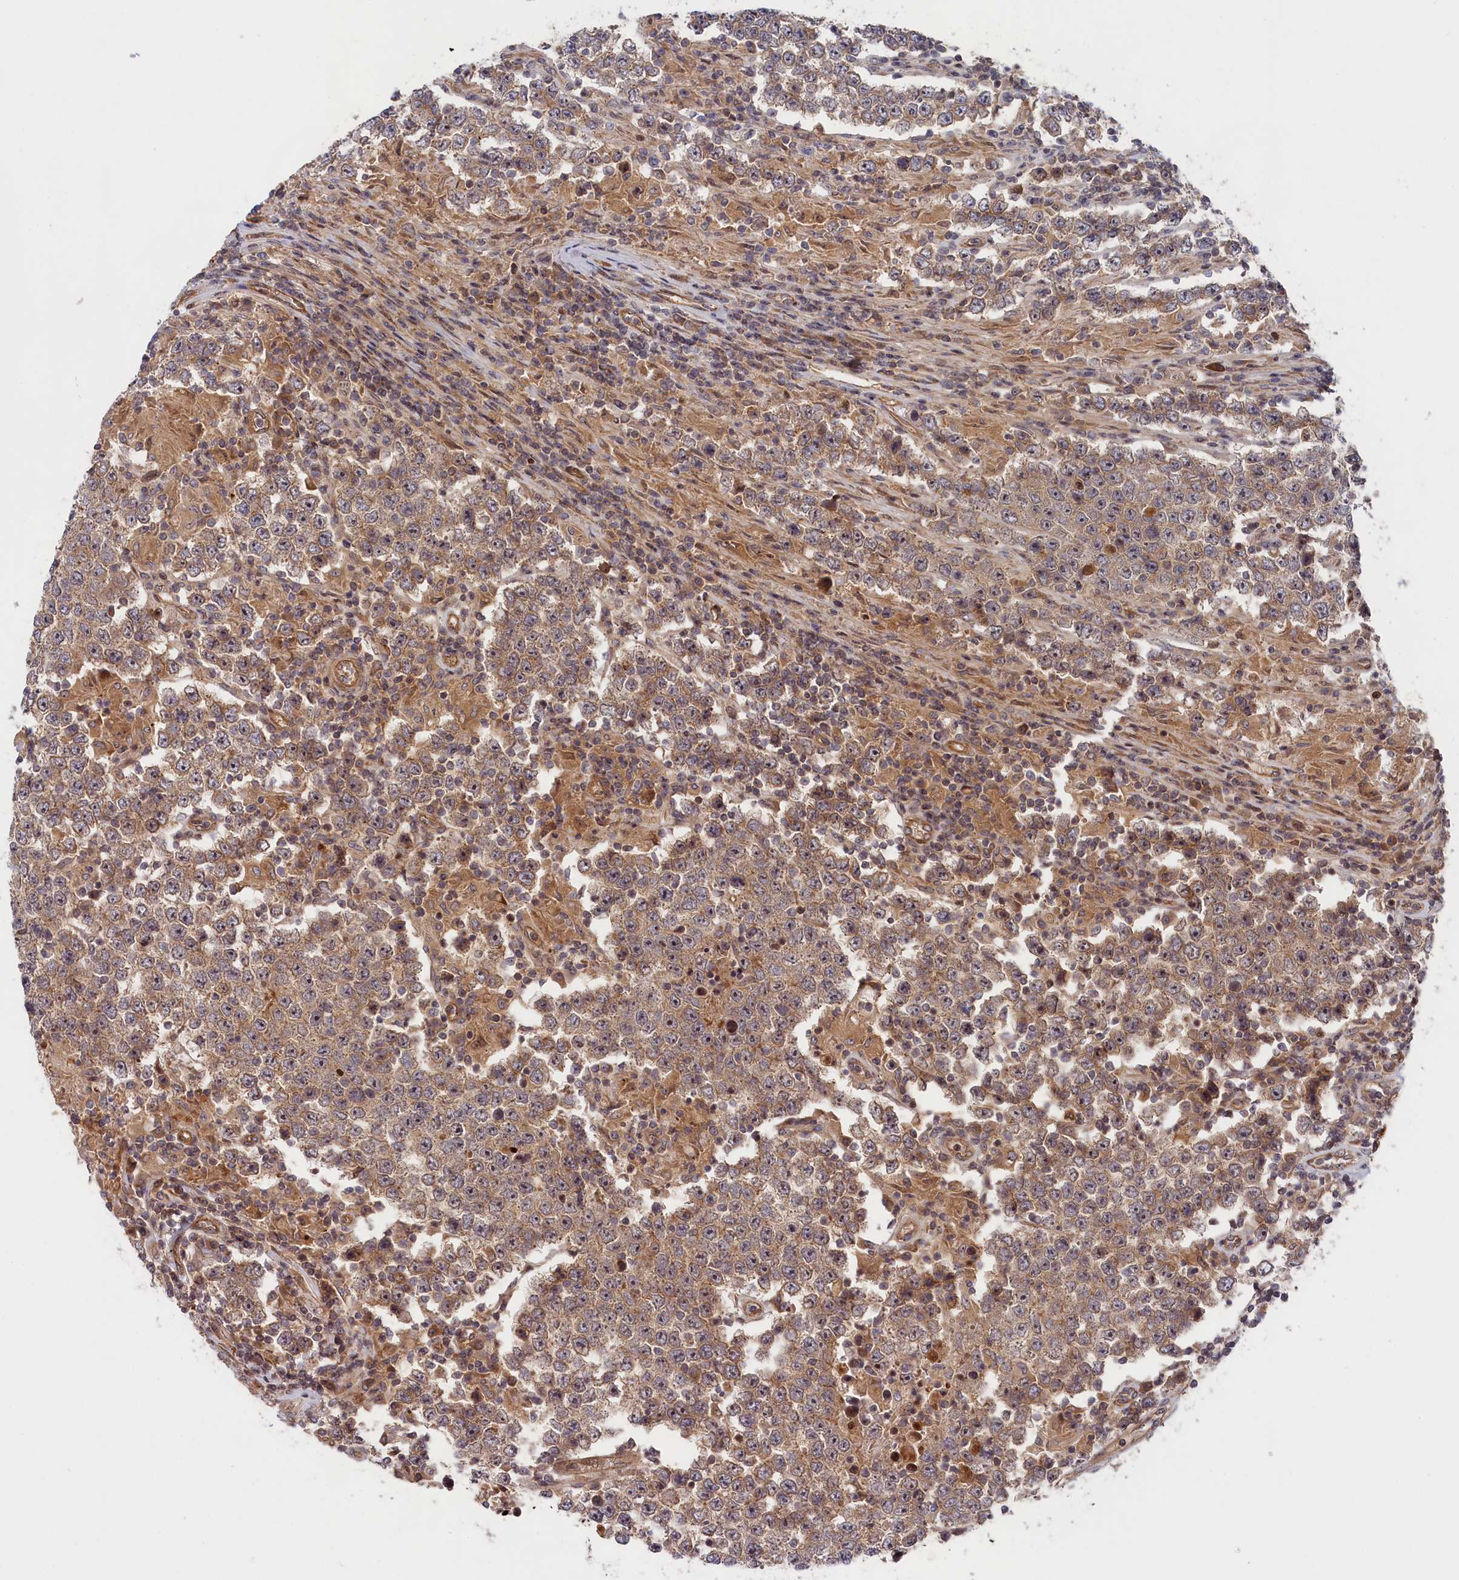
{"staining": {"intensity": "weak", "quantity": ">75%", "location": "cytoplasmic/membranous,nuclear"}, "tissue": "testis cancer", "cell_type": "Tumor cells", "image_type": "cancer", "snomed": [{"axis": "morphology", "description": "Normal tissue, NOS"}, {"axis": "morphology", "description": "Urothelial carcinoma, High grade"}, {"axis": "morphology", "description": "Seminoma, NOS"}, {"axis": "morphology", "description": "Carcinoma, Embryonal, NOS"}, {"axis": "topography", "description": "Urinary bladder"}, {"axis": "topography", "description": "Testis"}], "caption": "Immunohistochemical staining of testis cancer demonstrates low levels of weak cytoplasmic/membranous and nuclear positivity in approximately >75% of tumor cells.", "gene": "CEP44", "patient": {"sex": "male", "age": 41}}